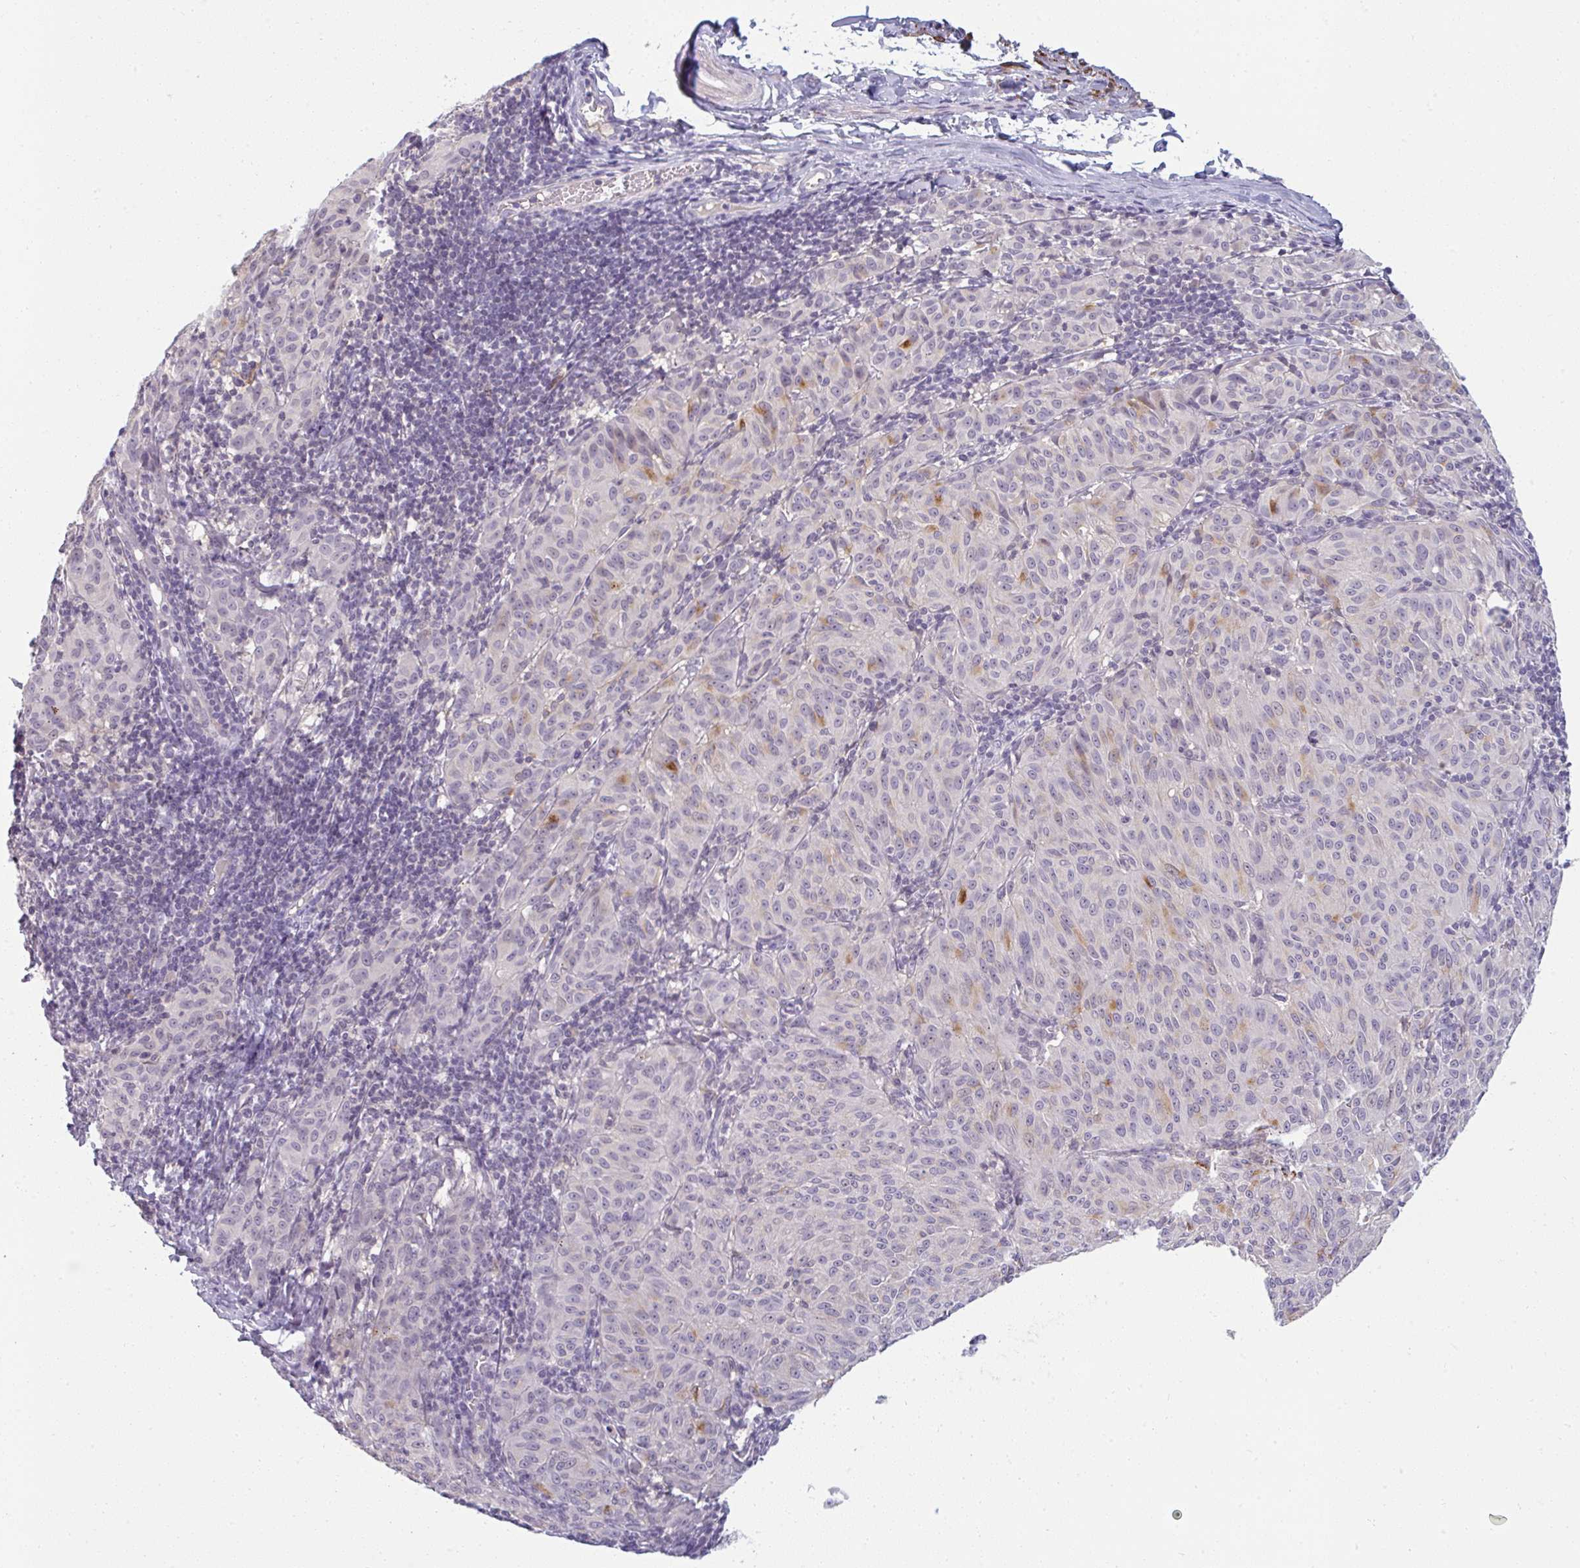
{"staining": {"intensity": "negative", "quantity": "none", "location": "none"}, "tissue": "melanoma", "cell_type": "Tumor cells", "image_type": "cancer", "snomed": [{"axis": "morphology", "description": "Malignant melanoma, NOS"}, {"axis": "topography", "description": "Skin"}], "caption": "High magnification brightfield microscopy of melanoma stained with DAB (3,3'-diaminobenzidine) (brown) and counterstained with hematoxylin (blue): tumor cells show no significant expression.", "gene": "PPFIA4", "patient": {"sex": "female", "age": 72}}